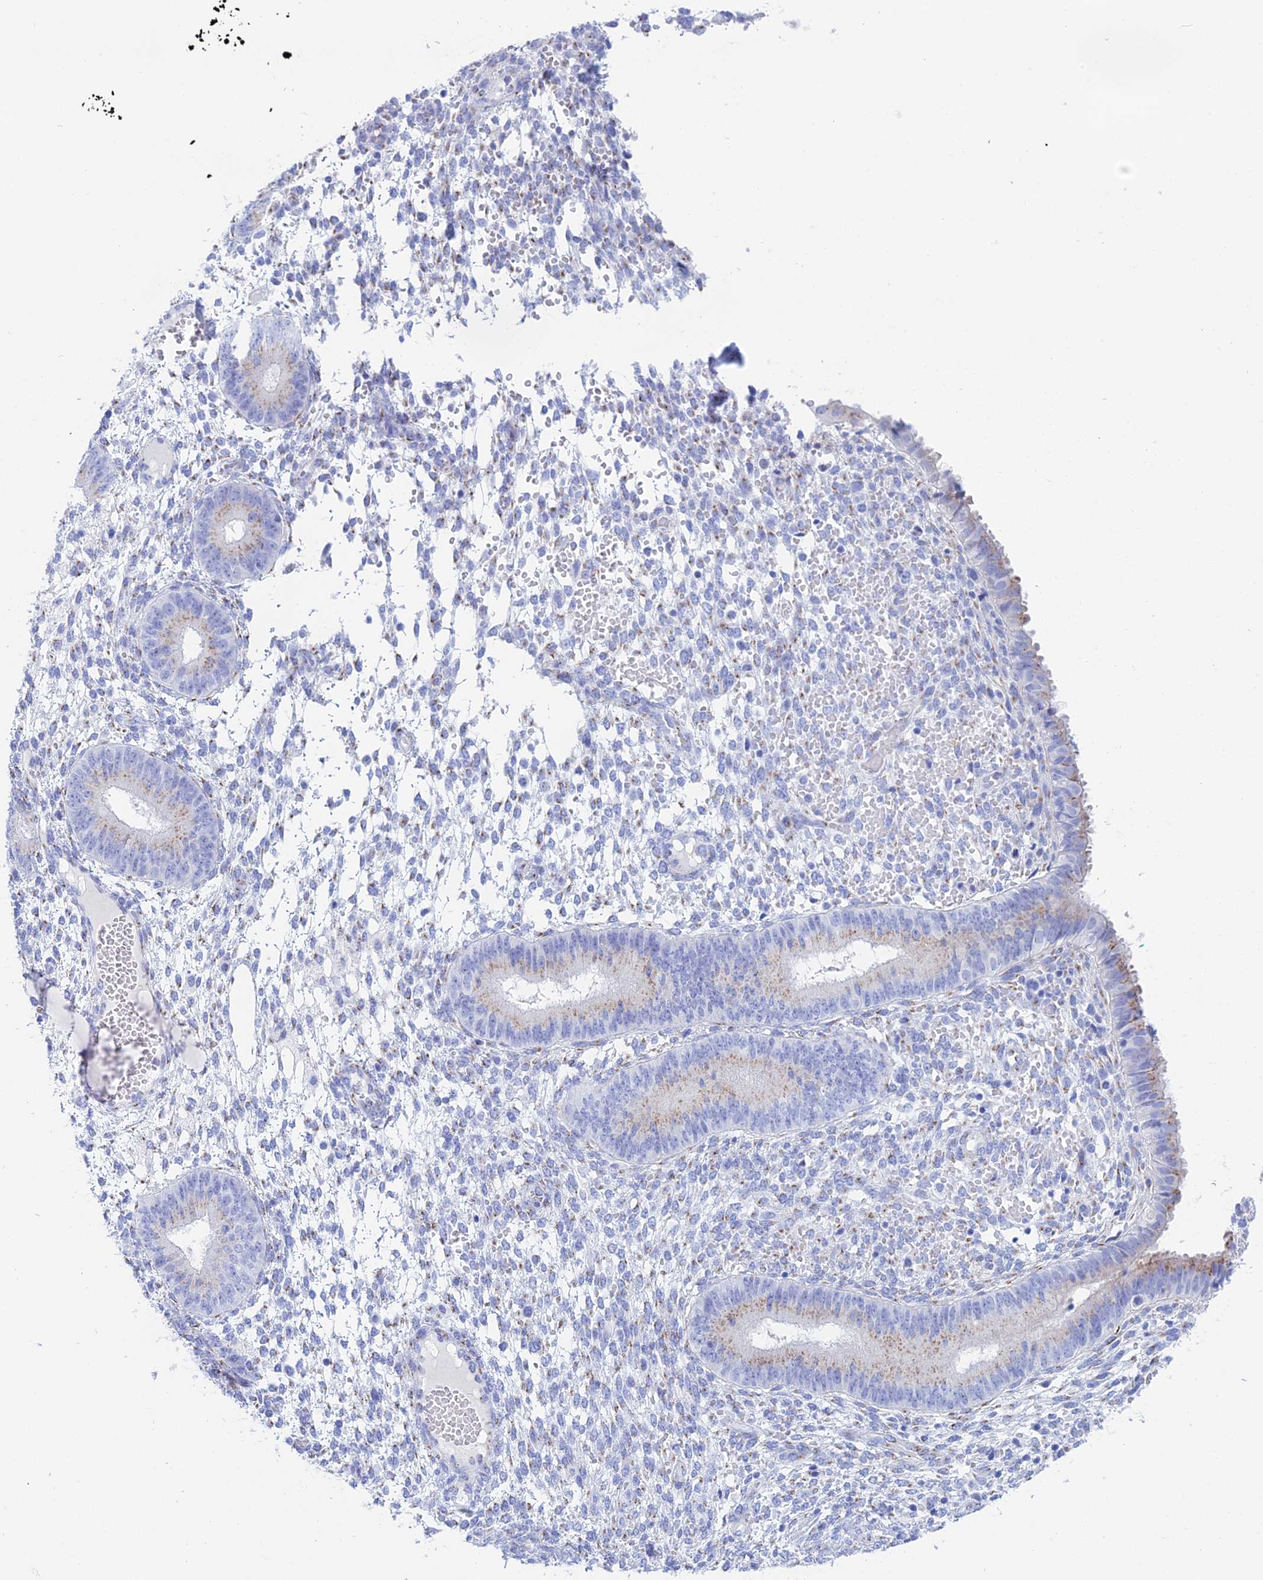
{"staining": {"intensity": "negative", "quantity": "none", "location": "none"}, "tissue": "endometrium", "cell_type": "Cells in endometrial stroma", "image_type": "normal", "snomed": [{"axis": "morphology", "description": "Normal tissue, NOS"}, {"axis": "topography", "description": "Endometrium"}], "caption": "Protein analysis of normal endometrium displays no significant positivity in cells in endometrial stroma.", "gene": "ERICH4", "patient": {"sex": "female", "age": 49}}